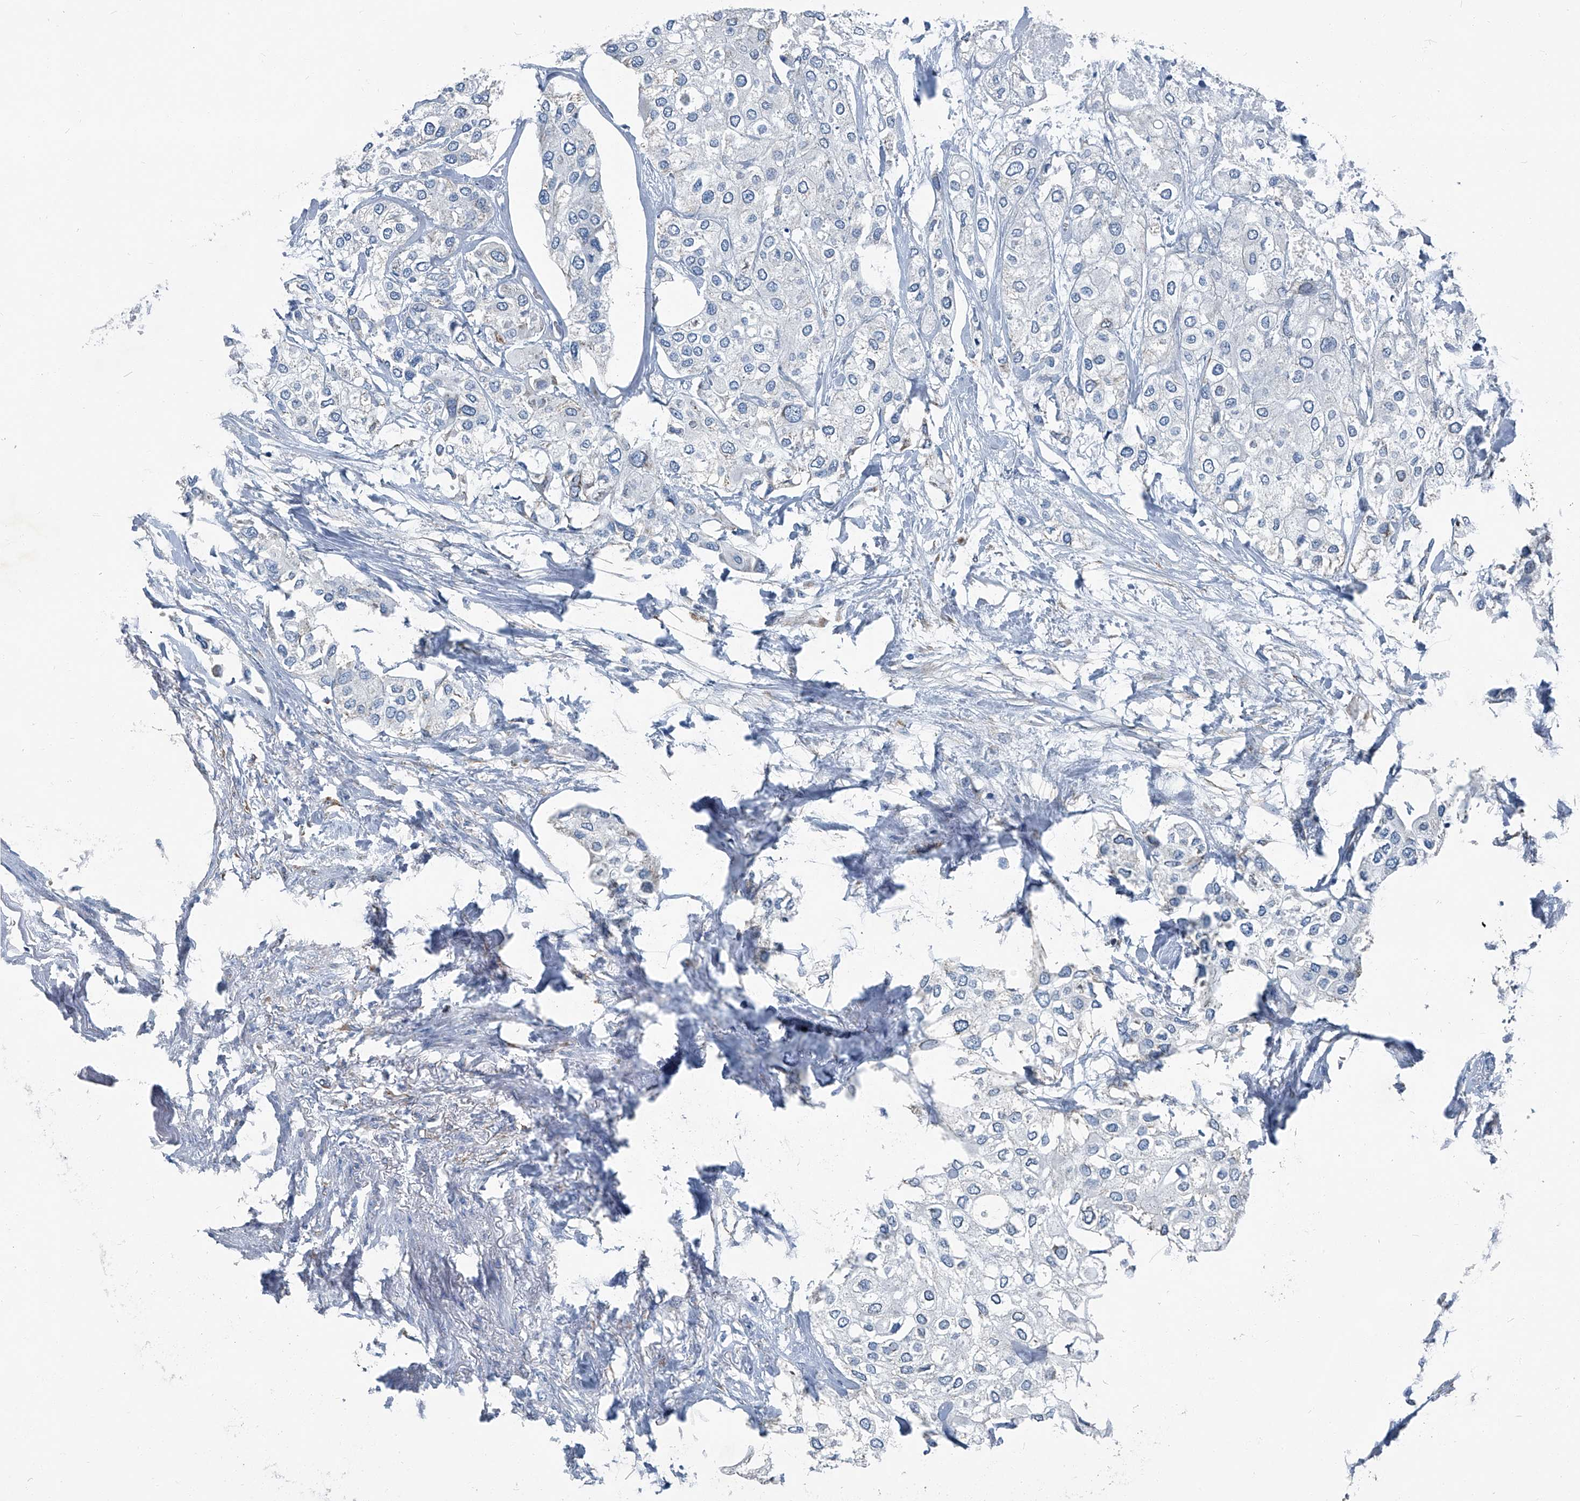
{"staining": {"intensity": "negative", "quantity": "none", "location": "none"}, "tissue": "urothelial cancer", "cell_type": "Tumor cells", "image_type": "cancer", "snomed": [{"axis": "morphology", "description": "Urothelial carcinoma, High grade"}, {"axis": "topography", "description": "Urinary bladder"}], "caption": "A micrograph of urothelial cancer stained for a protein demonstrates no brown staining in tumor cells.", "gene": "SEPTIN7", "patient": {"sex": "male", "age": 64}}